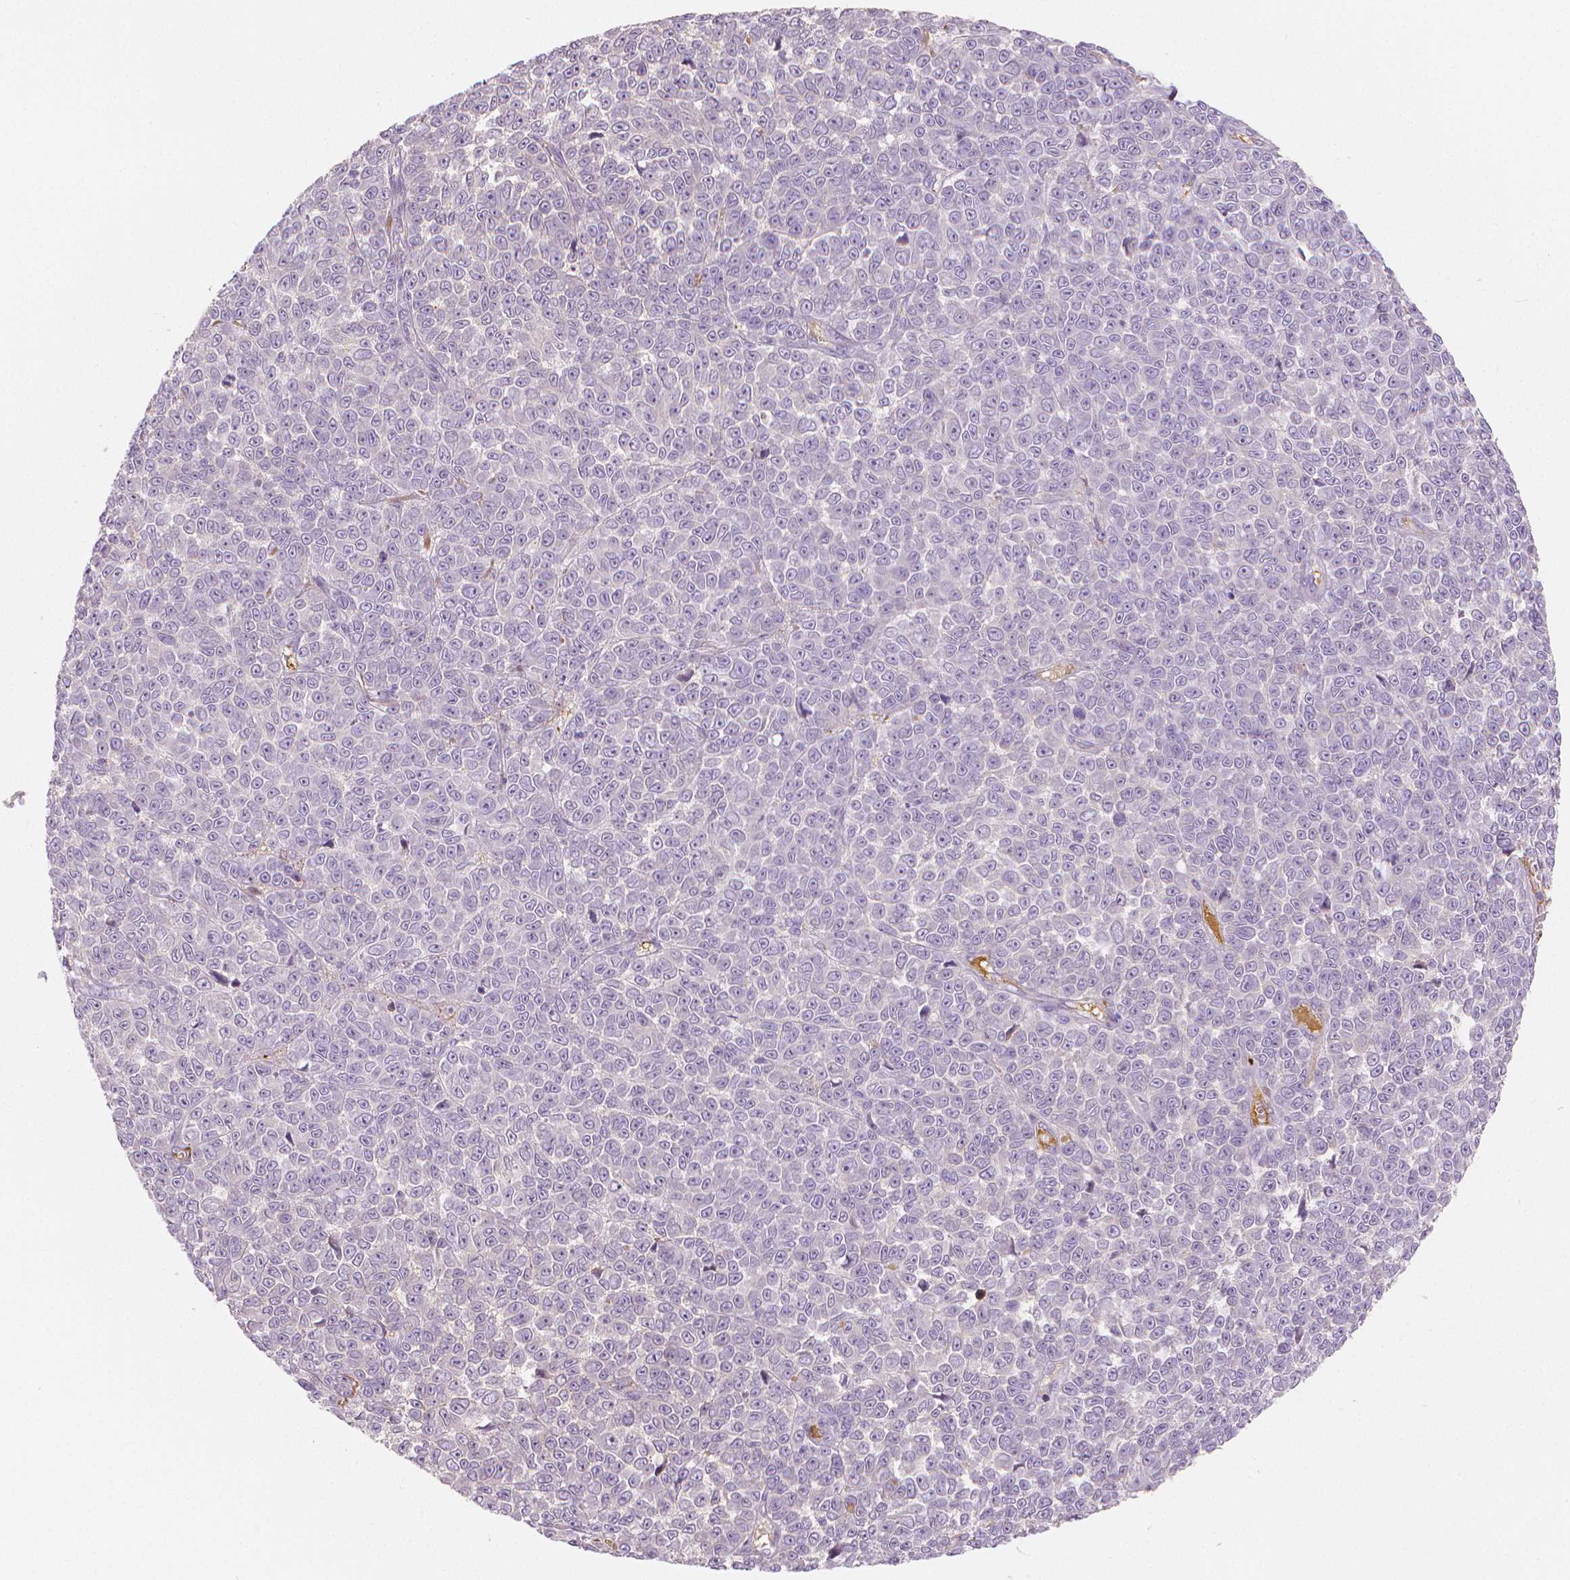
{"staining": {"intensity": "negative", "quantity": "none", "location": "none"}, "tissue": "melanoma", "cell_type": "Tumor cells", "image_type": "cancer", "snomed": [{"axis": "morphology", "description": "Malignant melanoma, NOS"}, {"axis": "topography", "description": "Skin"}], "caption": "Histopathology image shows no significant protein positivity in tumor cells of malignant melanoma.", "gene": "APOA4", "patient": {"sex": "female", "age": 95}}